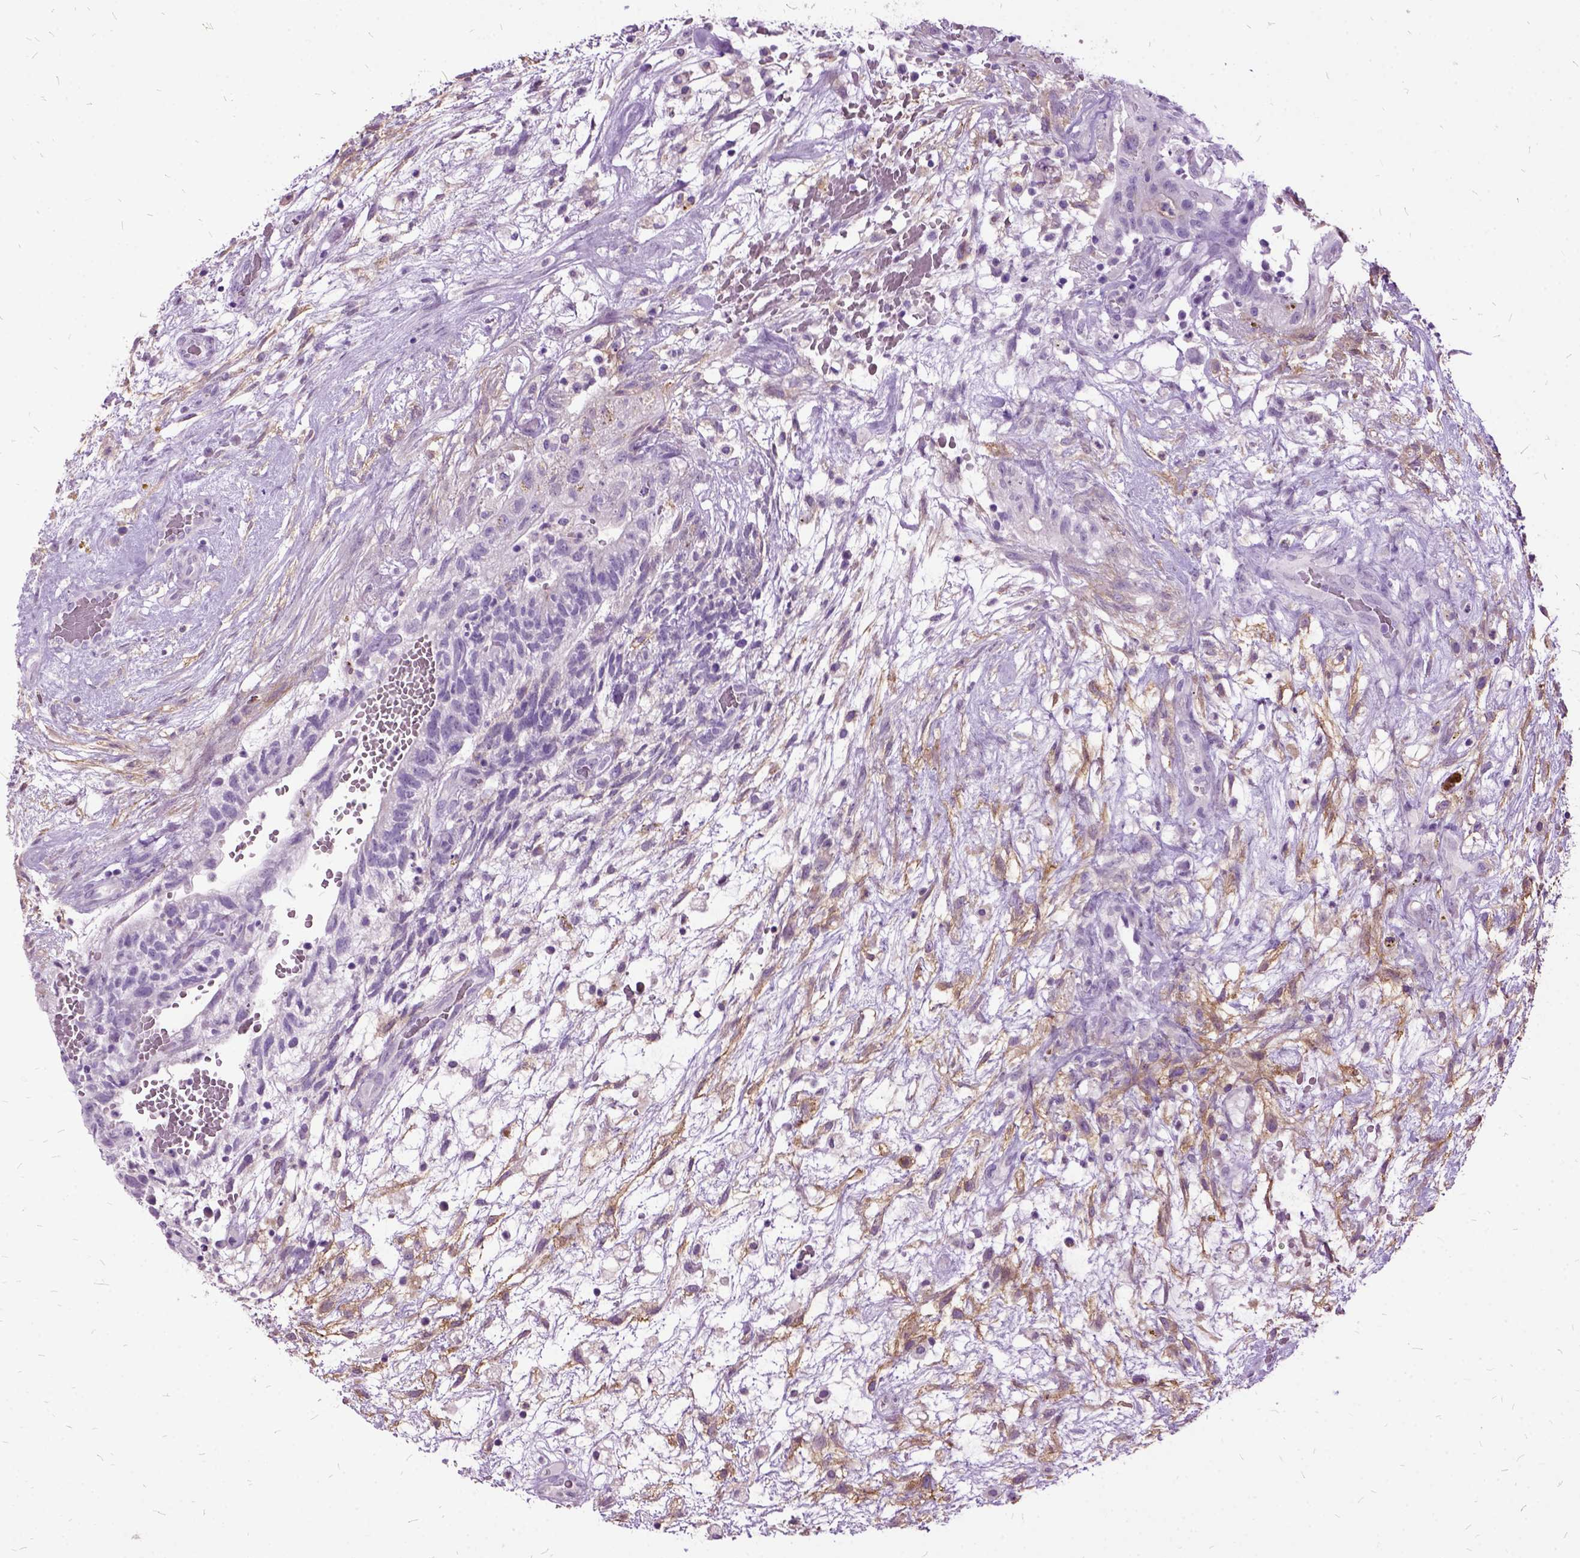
{"staining": {"intensity": "negative", "quantity": "none", "location": "none"}, "tissue": "testis cancer", "cell_type": "Tumor cells", "image_type": "cancer", "snomed": [{"axis": "morphology", "description": "Normal tissue, NOS"}, {"axis": "morphology", "description": "Carcinoma, Embryonal, NOS"}, {"axis": "topography", "description": "Testis"}], "caption": "A micrograph of testis embryonal carcinoma stained for a protein demonstrates no brown staining in tumor cells.", "gene": "MME", "patient": {"sex": "male", "age": 32}}